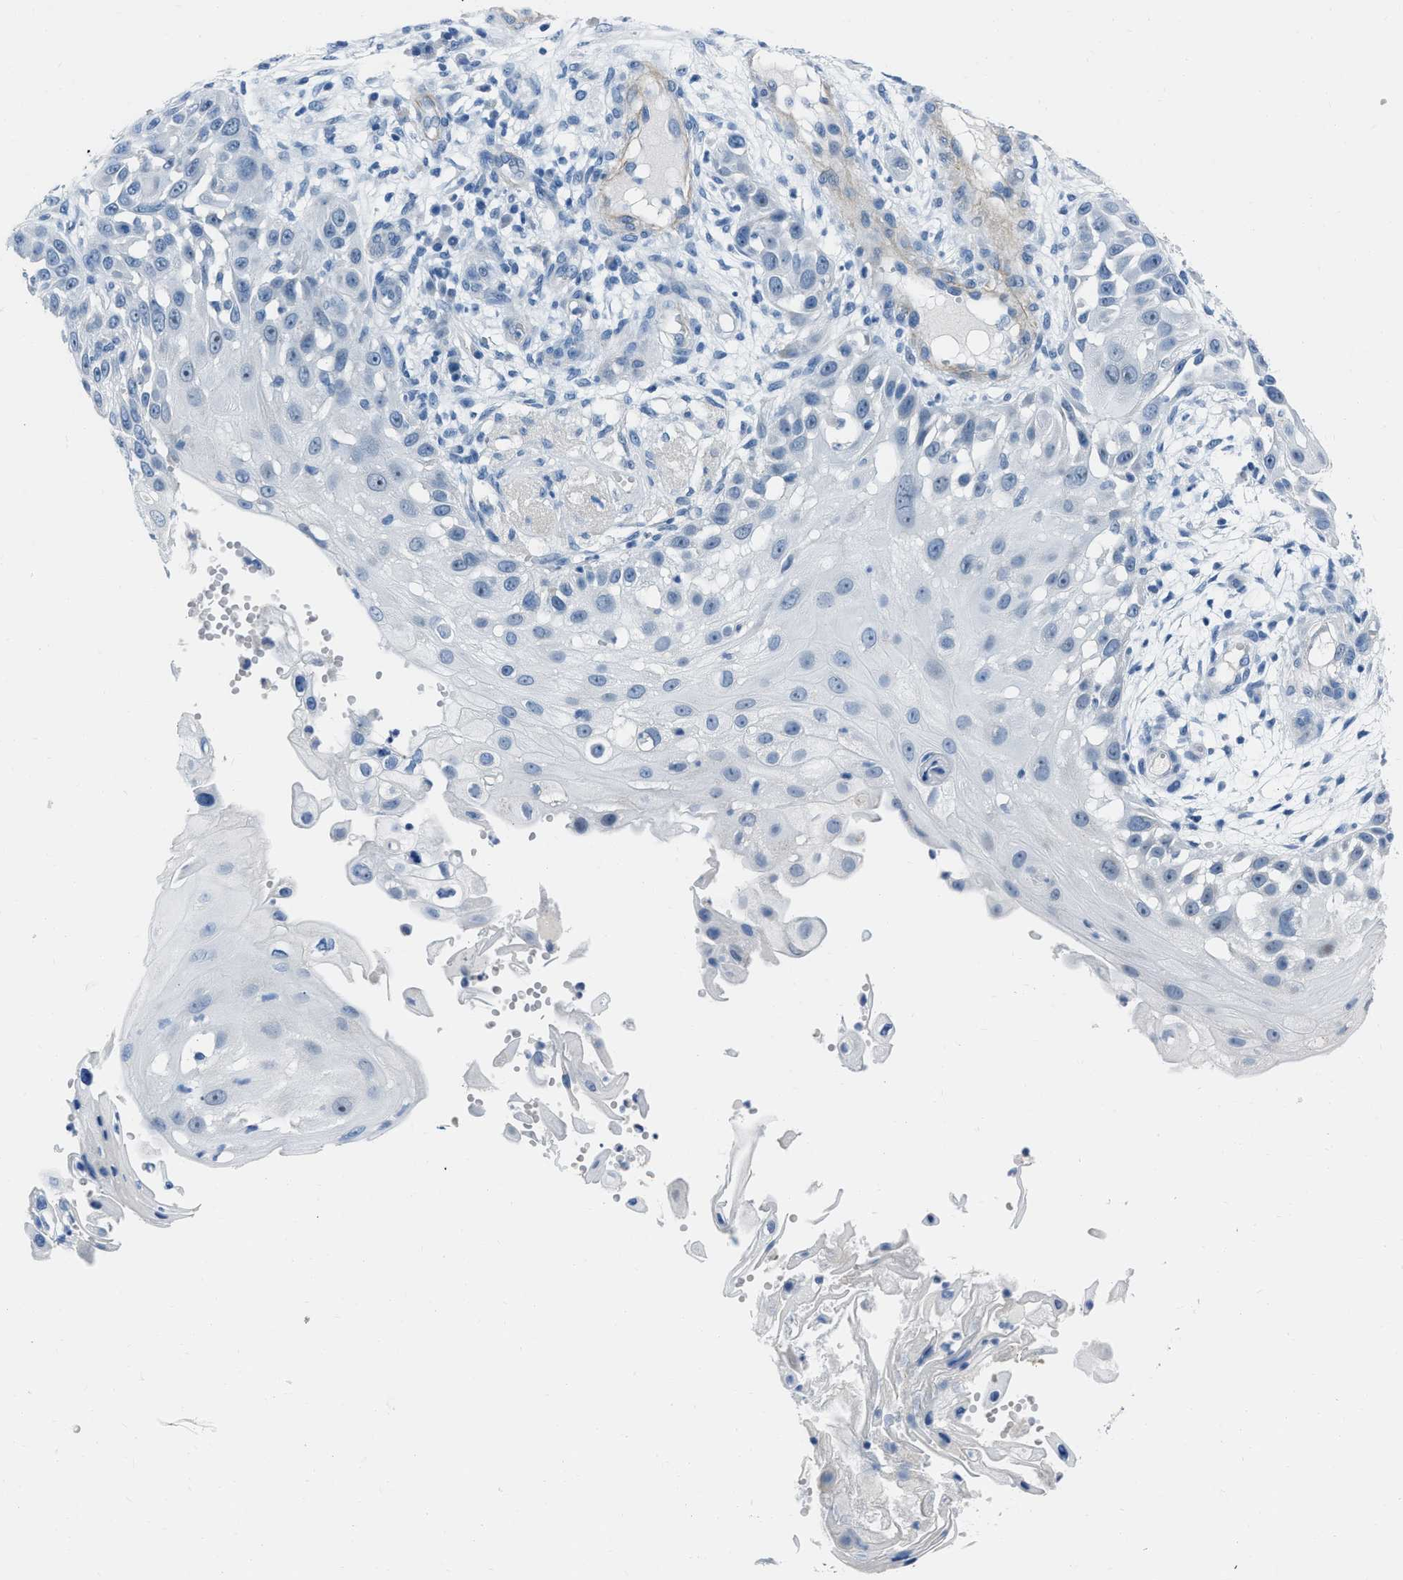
{"staining": {"intensity": "negative", "quantity": "none", "location": "none"}, "tissue": "skin cancer", "cell_type": "Tumor cells", "image_type": "cancer", "snomed": [{"axis": "morphology", "description": "Squamous cell carcinoma, NOS"}, {"axis": "topography", "description": "Skin"}], "caption": "Squamous cell carcinoma (skin) was stained to show a protein in brown. There is no significant positivity in tumor cells.", "gene": "SPATC1L", "patient": {"sex": "female", "age": 44}}